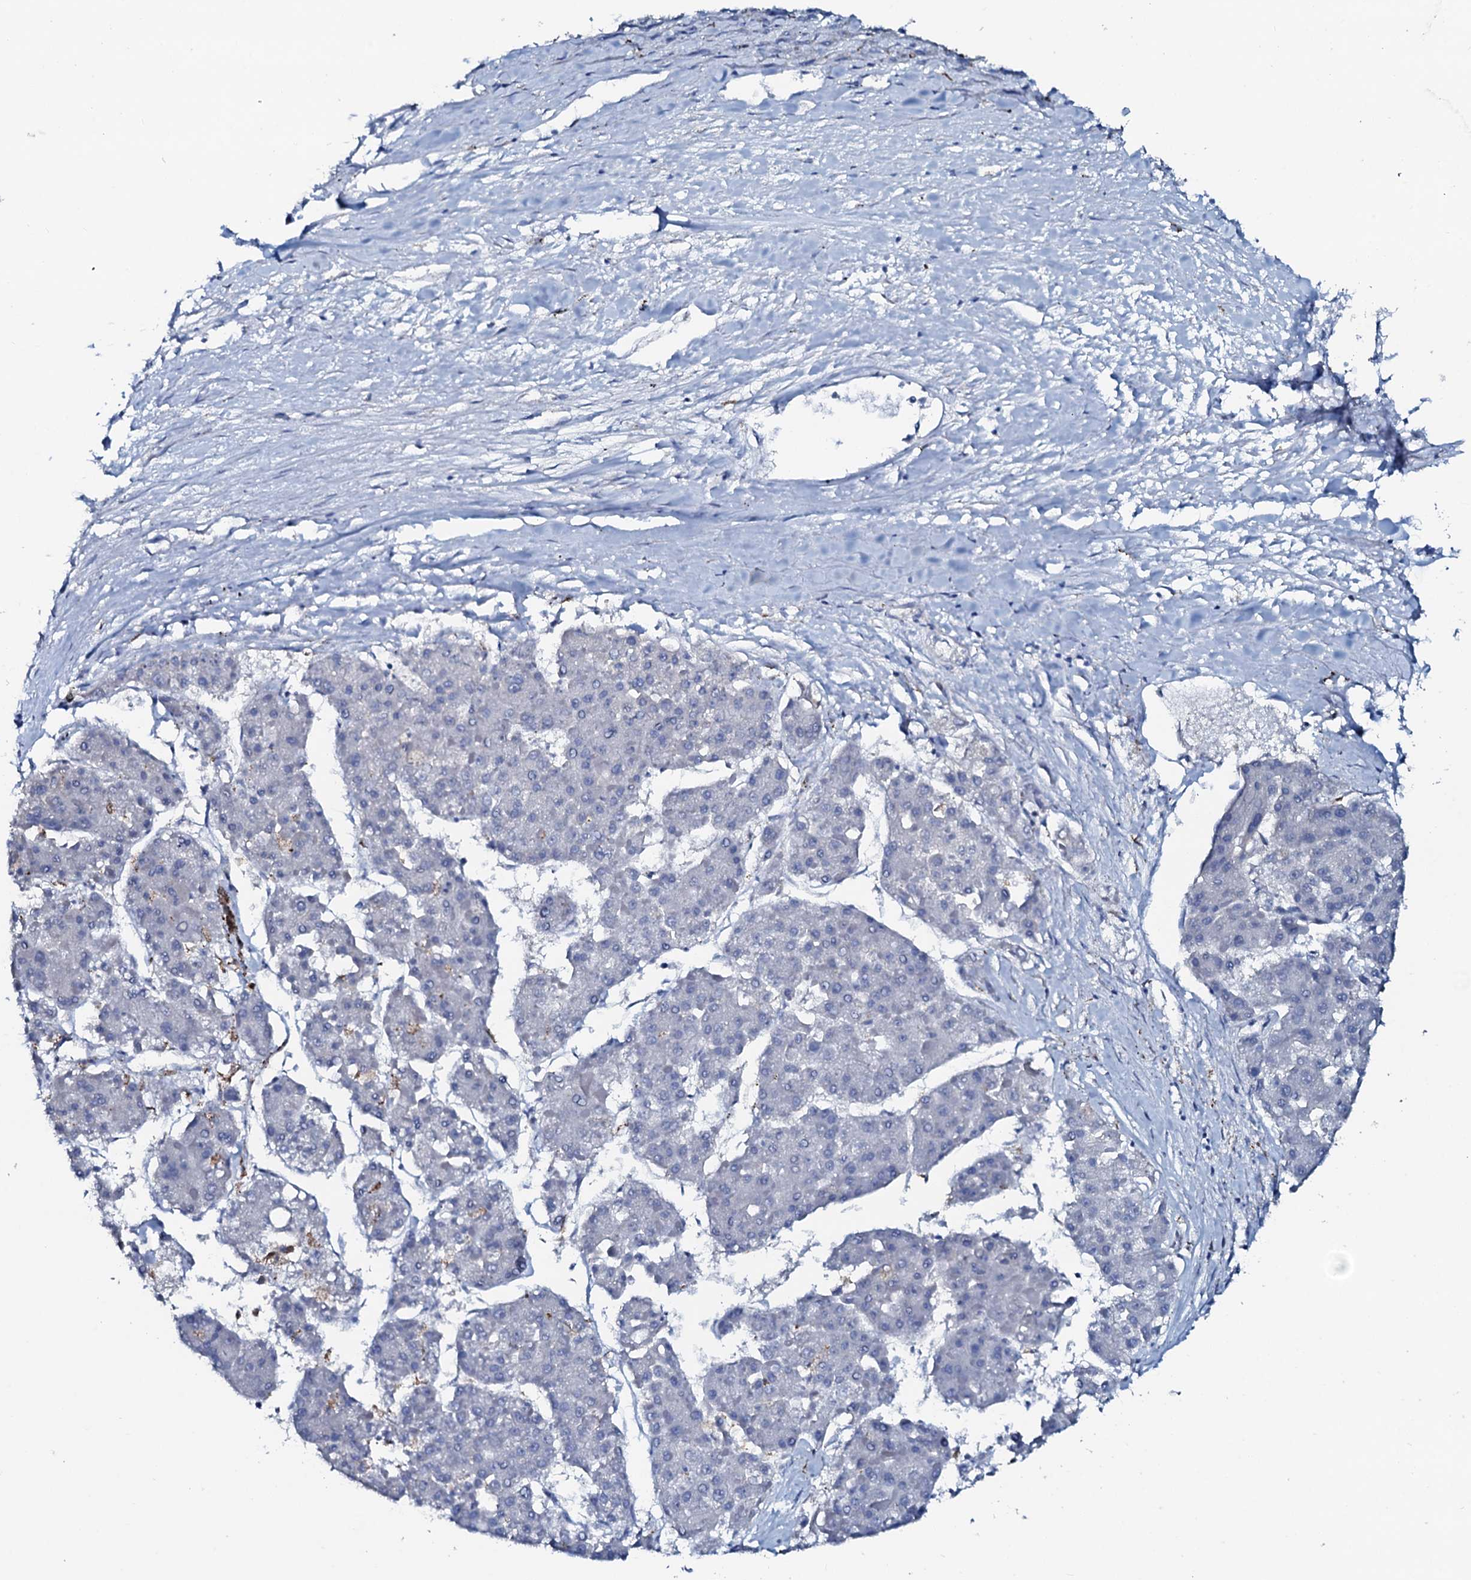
{"staining": {"intensity": "negative", "quantity": "none", "location": "none"}, "tissue": "liver cancer", "cell_type": "Tumor cells", "image_type": "cancer", "snomed": [{"axis": "morphology", "description": "Carcinoma, Hepatocellular, NOS"}, {"axis": "topography", "description": "Liver"}], "caption": "High power microscopy micrograph of an immunohistochemistry (IHC) image of liver cancer, revealing no significant staining in tumor cells. (Brightfield microscopy of DAB immunohistochemistry at high magnification).", "gene": "AMER2", "patient": {"sex": "female", "age": 73}}